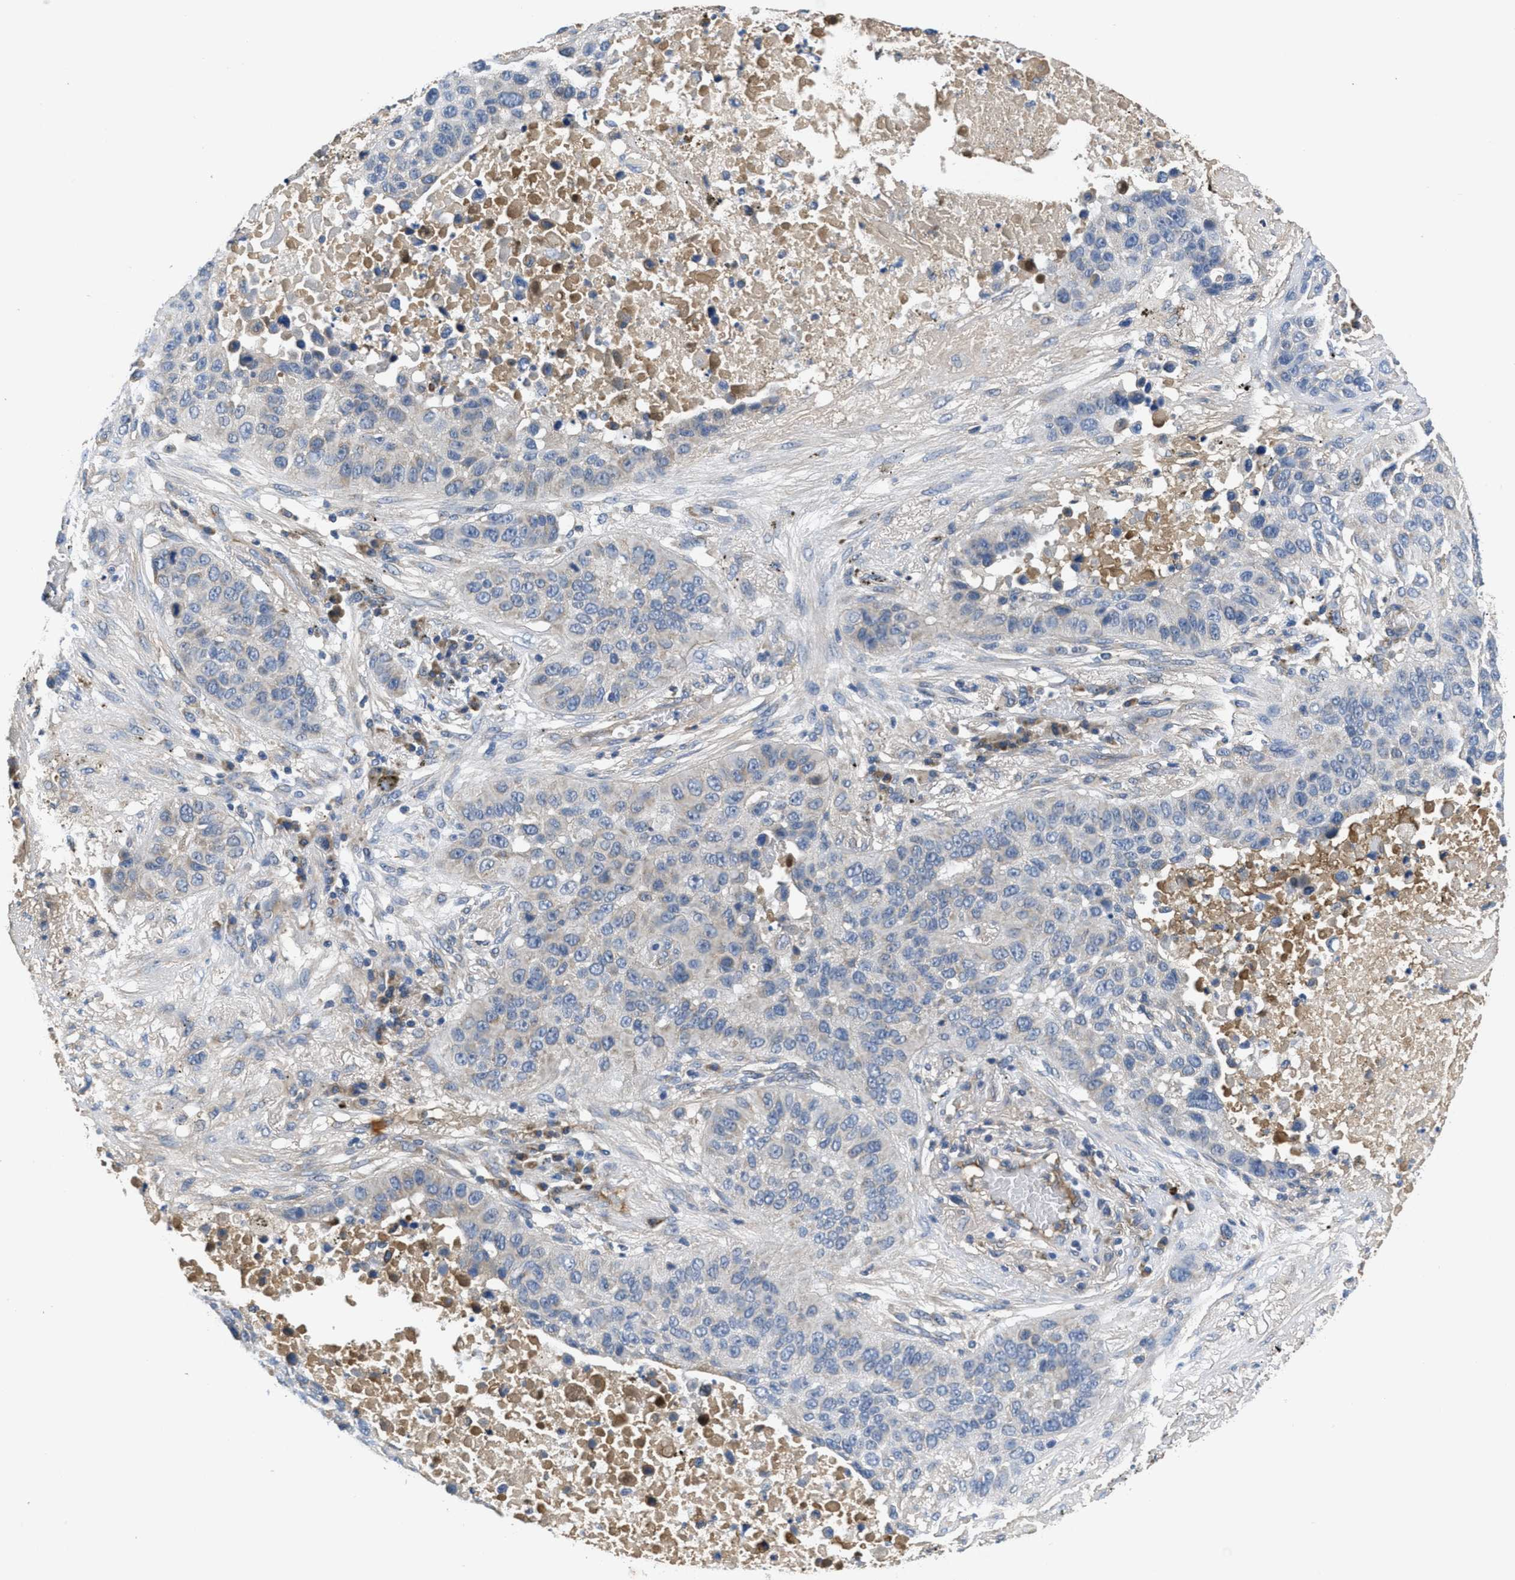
{"staining": {"intensity": "weak", "quantity": "<25%", "location": "cytoplasmic/membranous"}, "tissue": "lung cancer", "cell_type": "Tumor cells", "image_type": "cancer", "snomed": [{"axis": "morphology", "description": "Squamous cell carcinoma, NOS"}, {"axis": "topography", "description": "Lung"}], "caption": "This image is of squamous cell carcinoma (lung) stained with immunohistochemistry (IHC) to label a protein in brown with the nuclei are counter-stained blue. There is no positivity in tumor cells. The staining is performed using DAB brown chromogen with nuclei counter-stained in using hematoxylin.", "gene": "GALK1", "patient": {"sex": "male", "age": 57}}